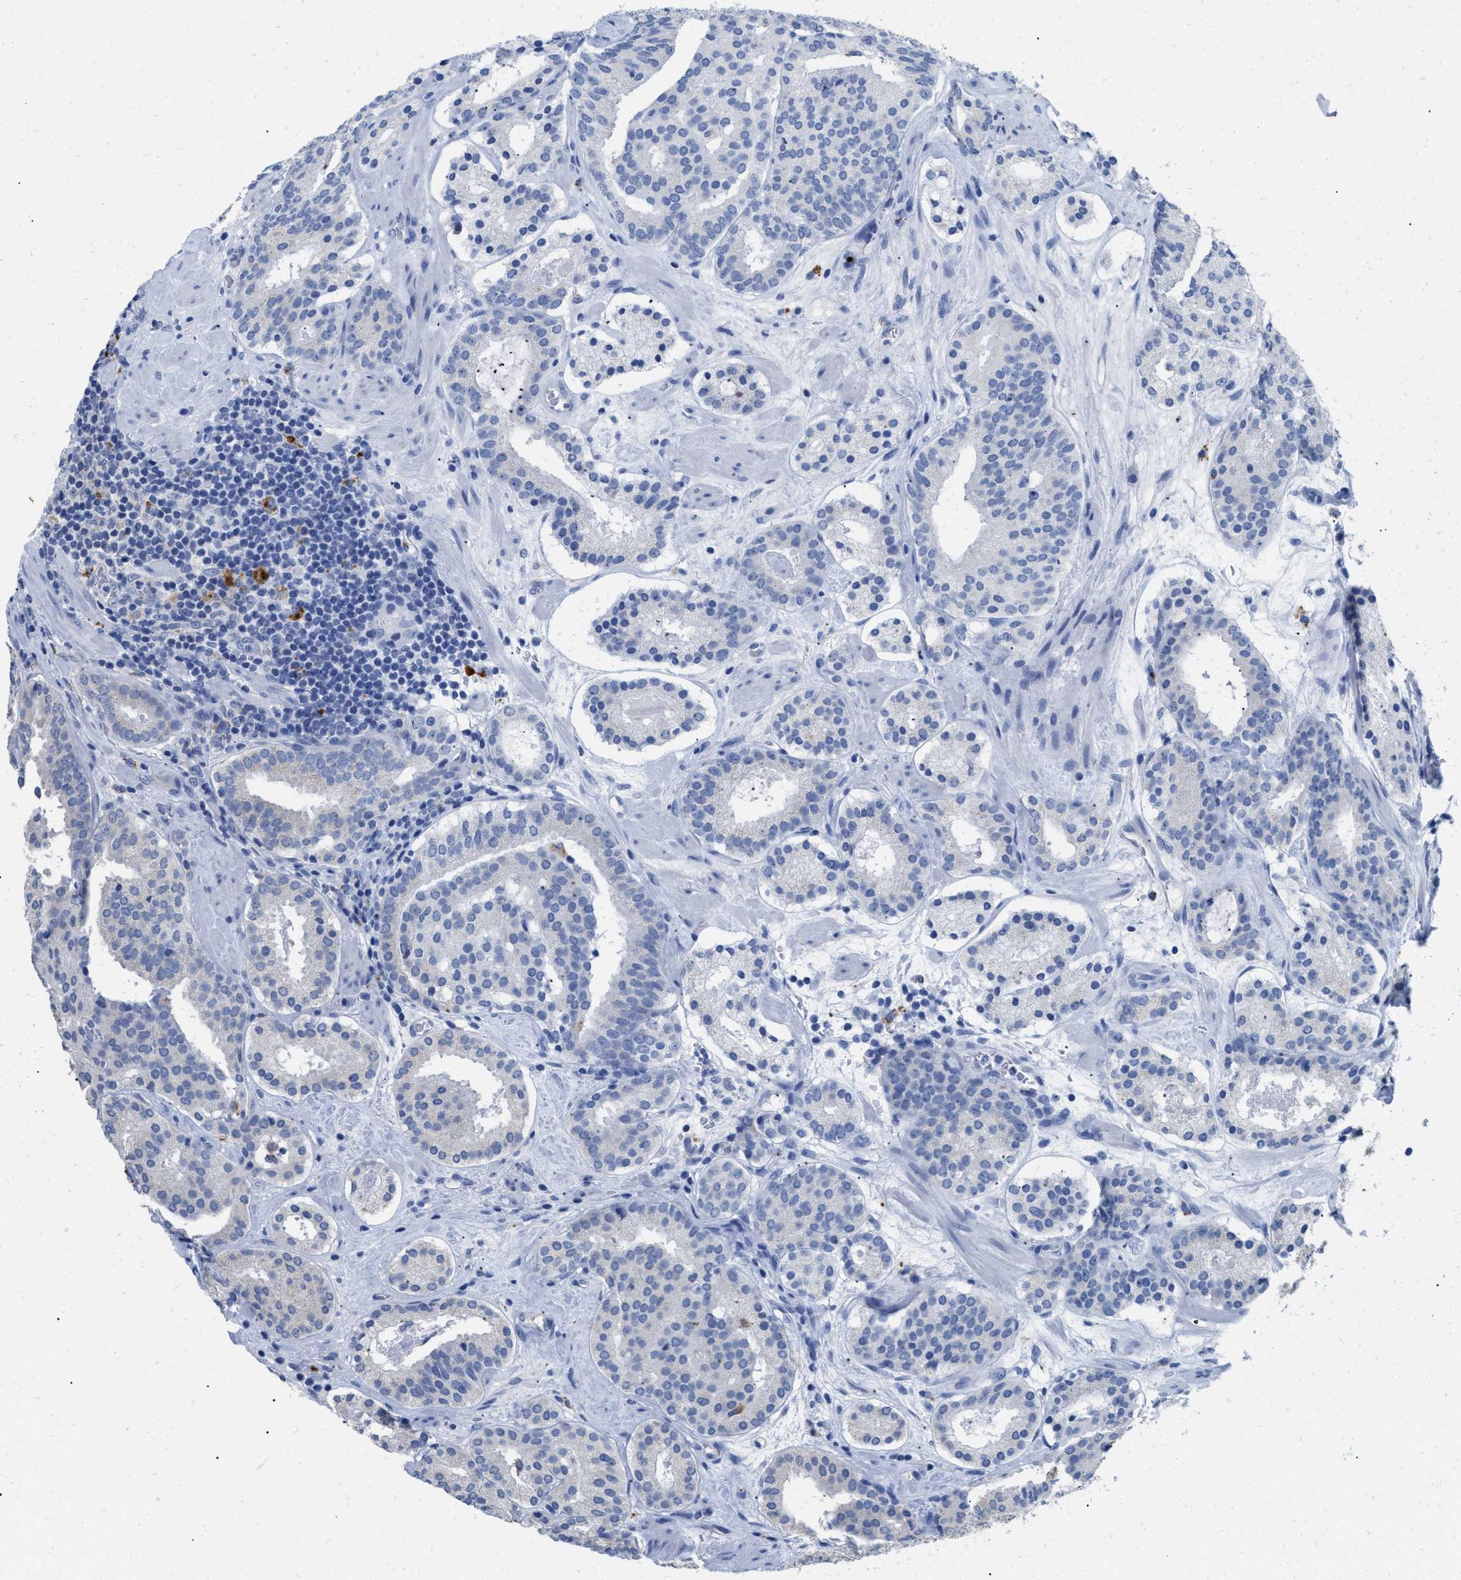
{"staining": {"intensity": "negative", "quantity": "none", "location": "none"}, "tissue": "prostate cancer", "cell_type": "Tumor cells", "image_type": "cancer", "snomed": [{"axis": "morphology", "description": "Adenocarcinoma, Low grade"}, {"axis": "topography", "description": "Prostate"}], "caption": "This is an IHC micrograph of adenocarcinoma (low-grade) (prostate). There is no expression in tumor cells.", "gene": "APOBEC2", "patient": {"sex": "male", "age": 69}}